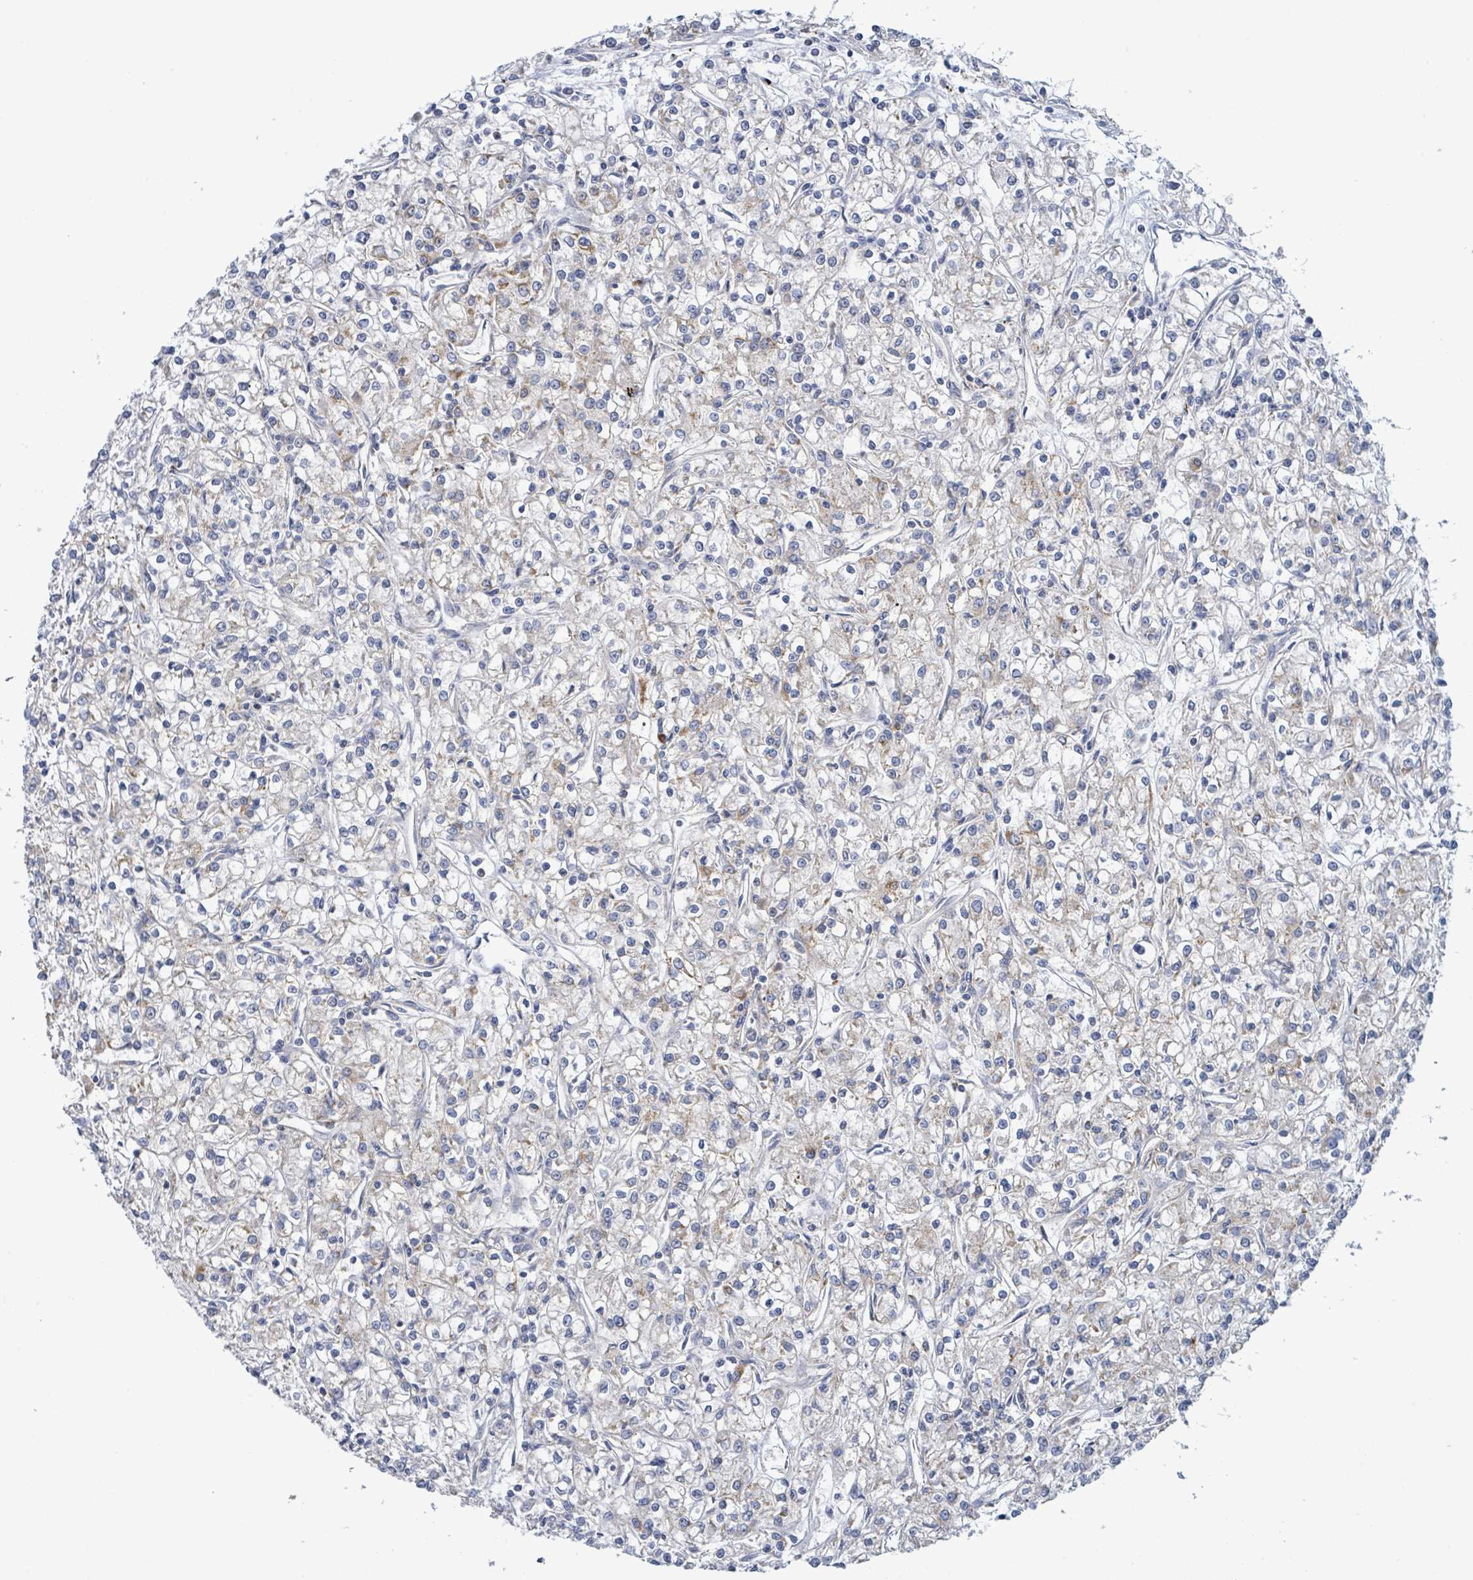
{"staining": {"intensity": "weak", "quantity": "<25%", "location": "cytoplasmic/membranous"}, "tissue": "renal cancer", "cell_type": "Tumor cells", "image_type": "cancer", "snomed": [{"axis": "morphology", "description": "Adenocarcinoma, NOS"}, {"axis": "topography", "description": "Kidney"}], "caption": "Adenocarcinoma (renal) was stained to show a protein in brown. There is no significant expression in tumor cells.", "gene": "SUCLG2", "patient": {"sex": "female", "age": 59}}